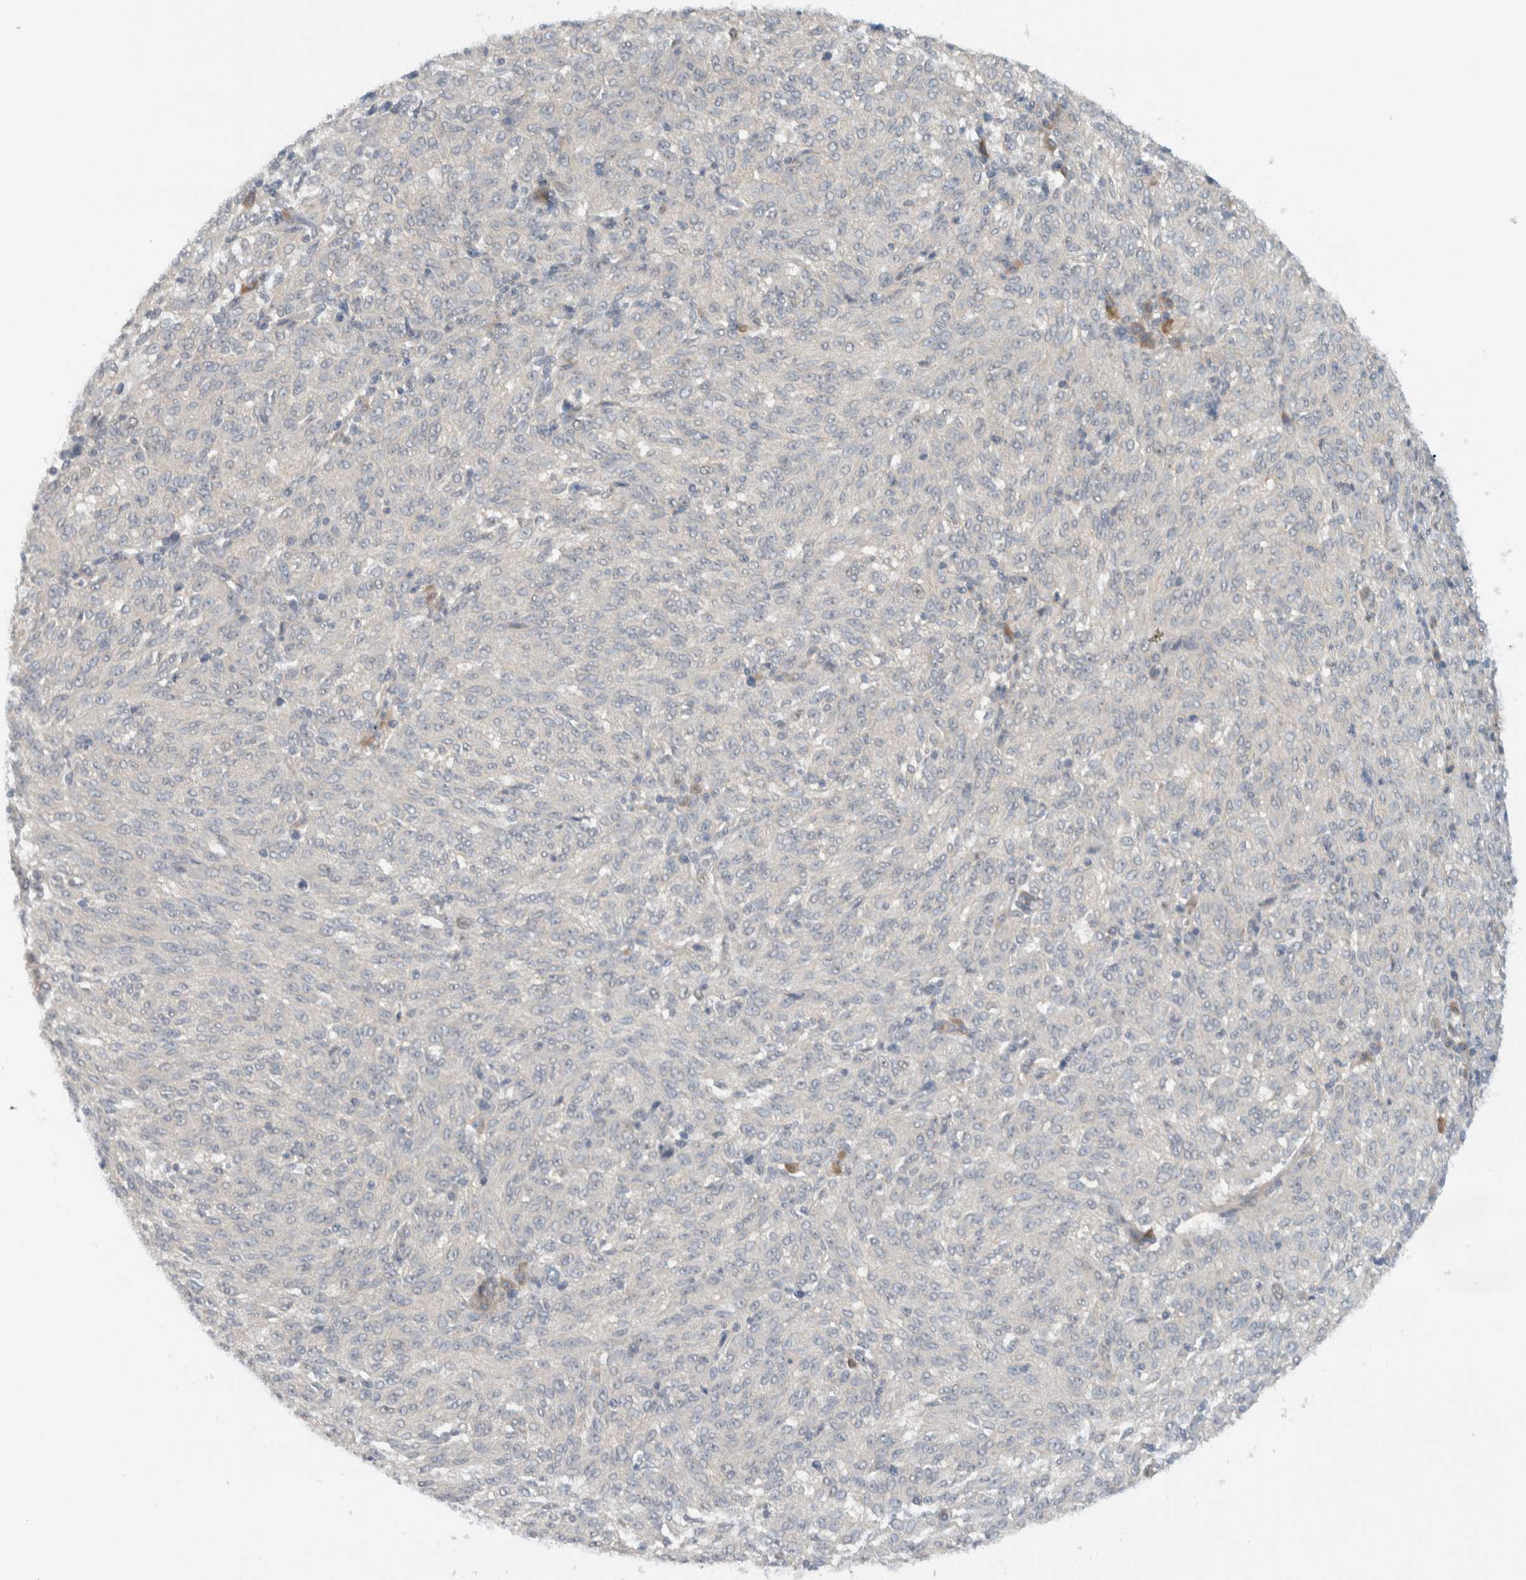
{"staining": {"intensity": "negative", "quantity": "none", "location": "none"}, "tissue": "melanoma", "cell_type": "Tumor cells", "image_type": "cancer", "snomed": [{"axis": "morphology", "description": "Malignant melanoma, NOS"}, {"axis": "topography", "description": "Skin"}], "caption": "Immunohistochemistry of human melanoma demonstrates no positivity in tumor cells.", "gene": "MPRIP", "patient": {"sex": "female", "age": 72}}